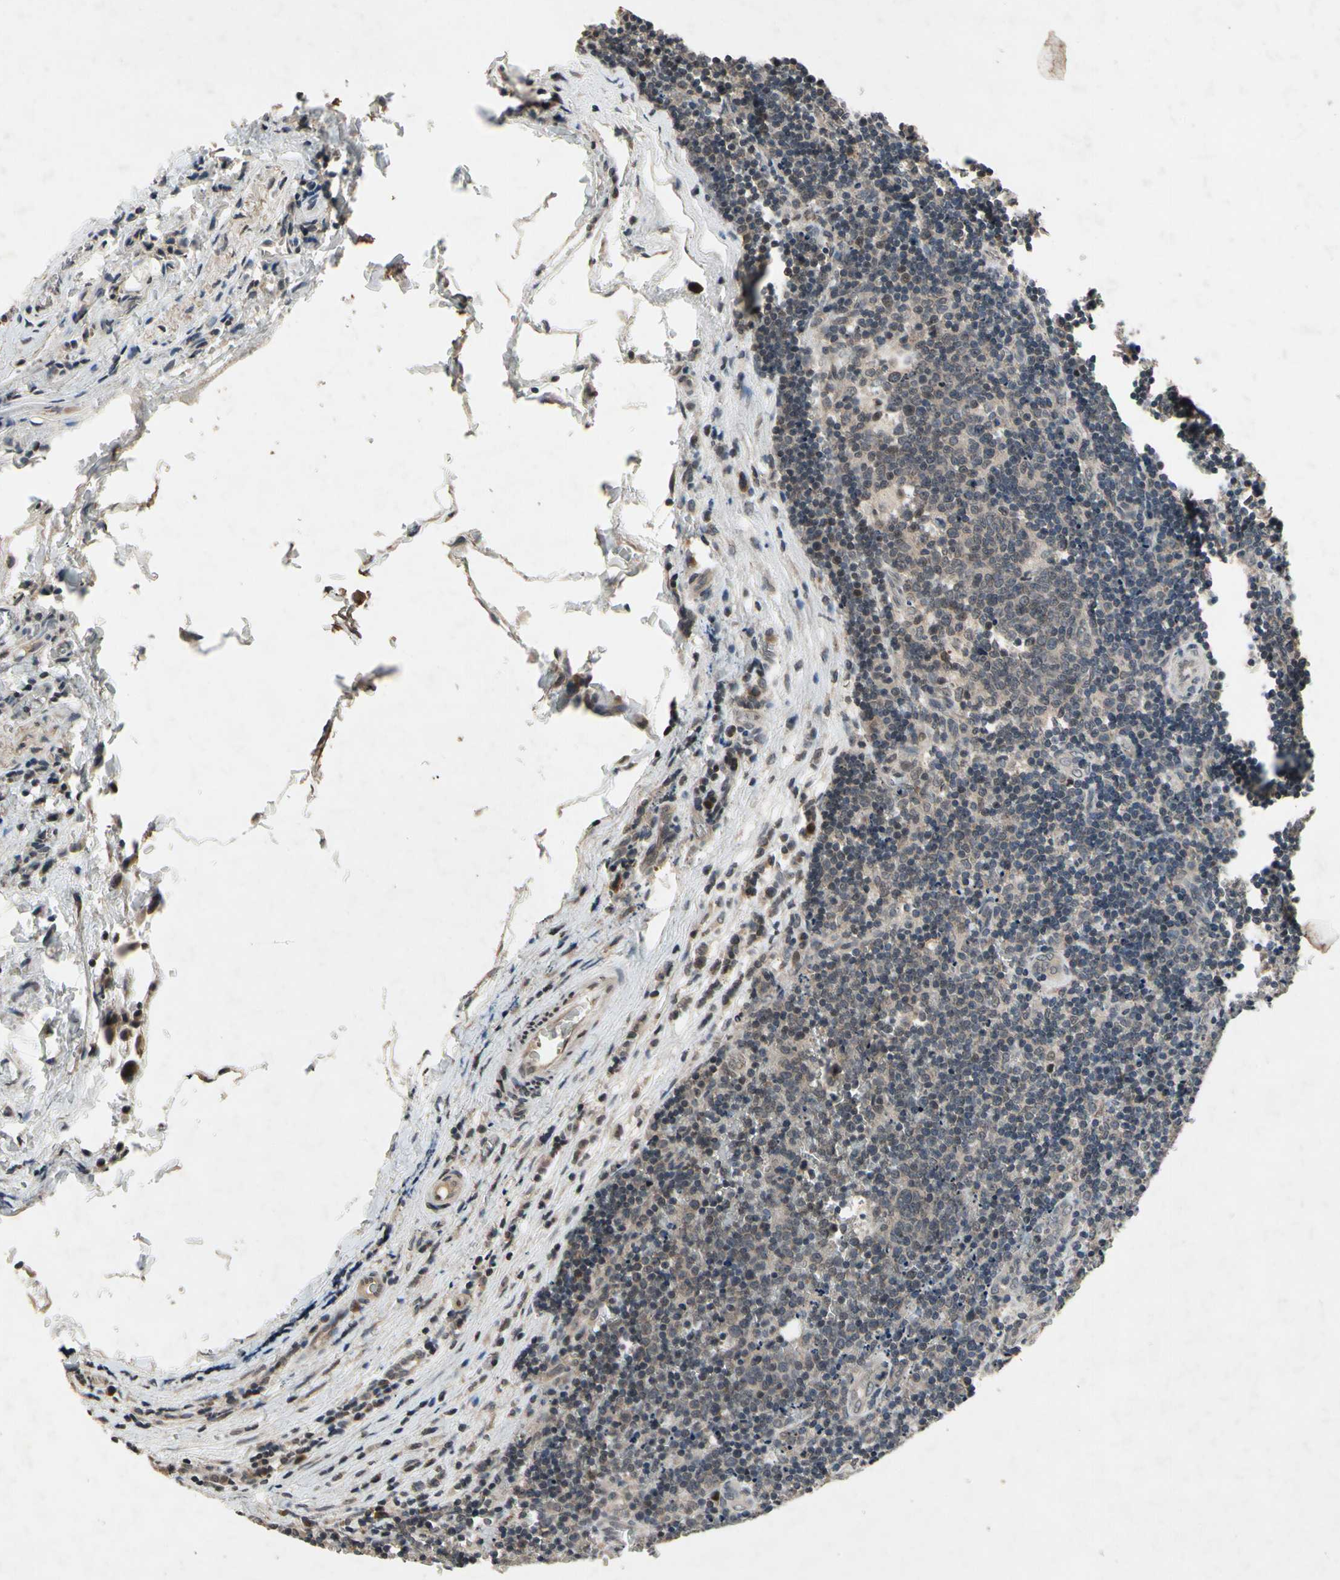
{"staining": {"intensity": "weak", "quantity": ">75%", "location": "cytoplasmic/membranous"}, "tissue": "lymph node", "cell_type": "Germinal center cells", "image_type": "normal", "snomed": [{"axis": "morphology", "description": "Normal tissue, NOS"}, {"axis": "topography", "description": "Lymph node"}, {"axis": "topography", "description": "Salivary gland"}], "caption": "IHC (DAB) staining of benign human lymph node shows weak cytoplasmic/membranous protein expression in approximately >75% of germinal center cells.", "gene": "DPY19L3", "patient": {"sex": "male", "age": 8}}